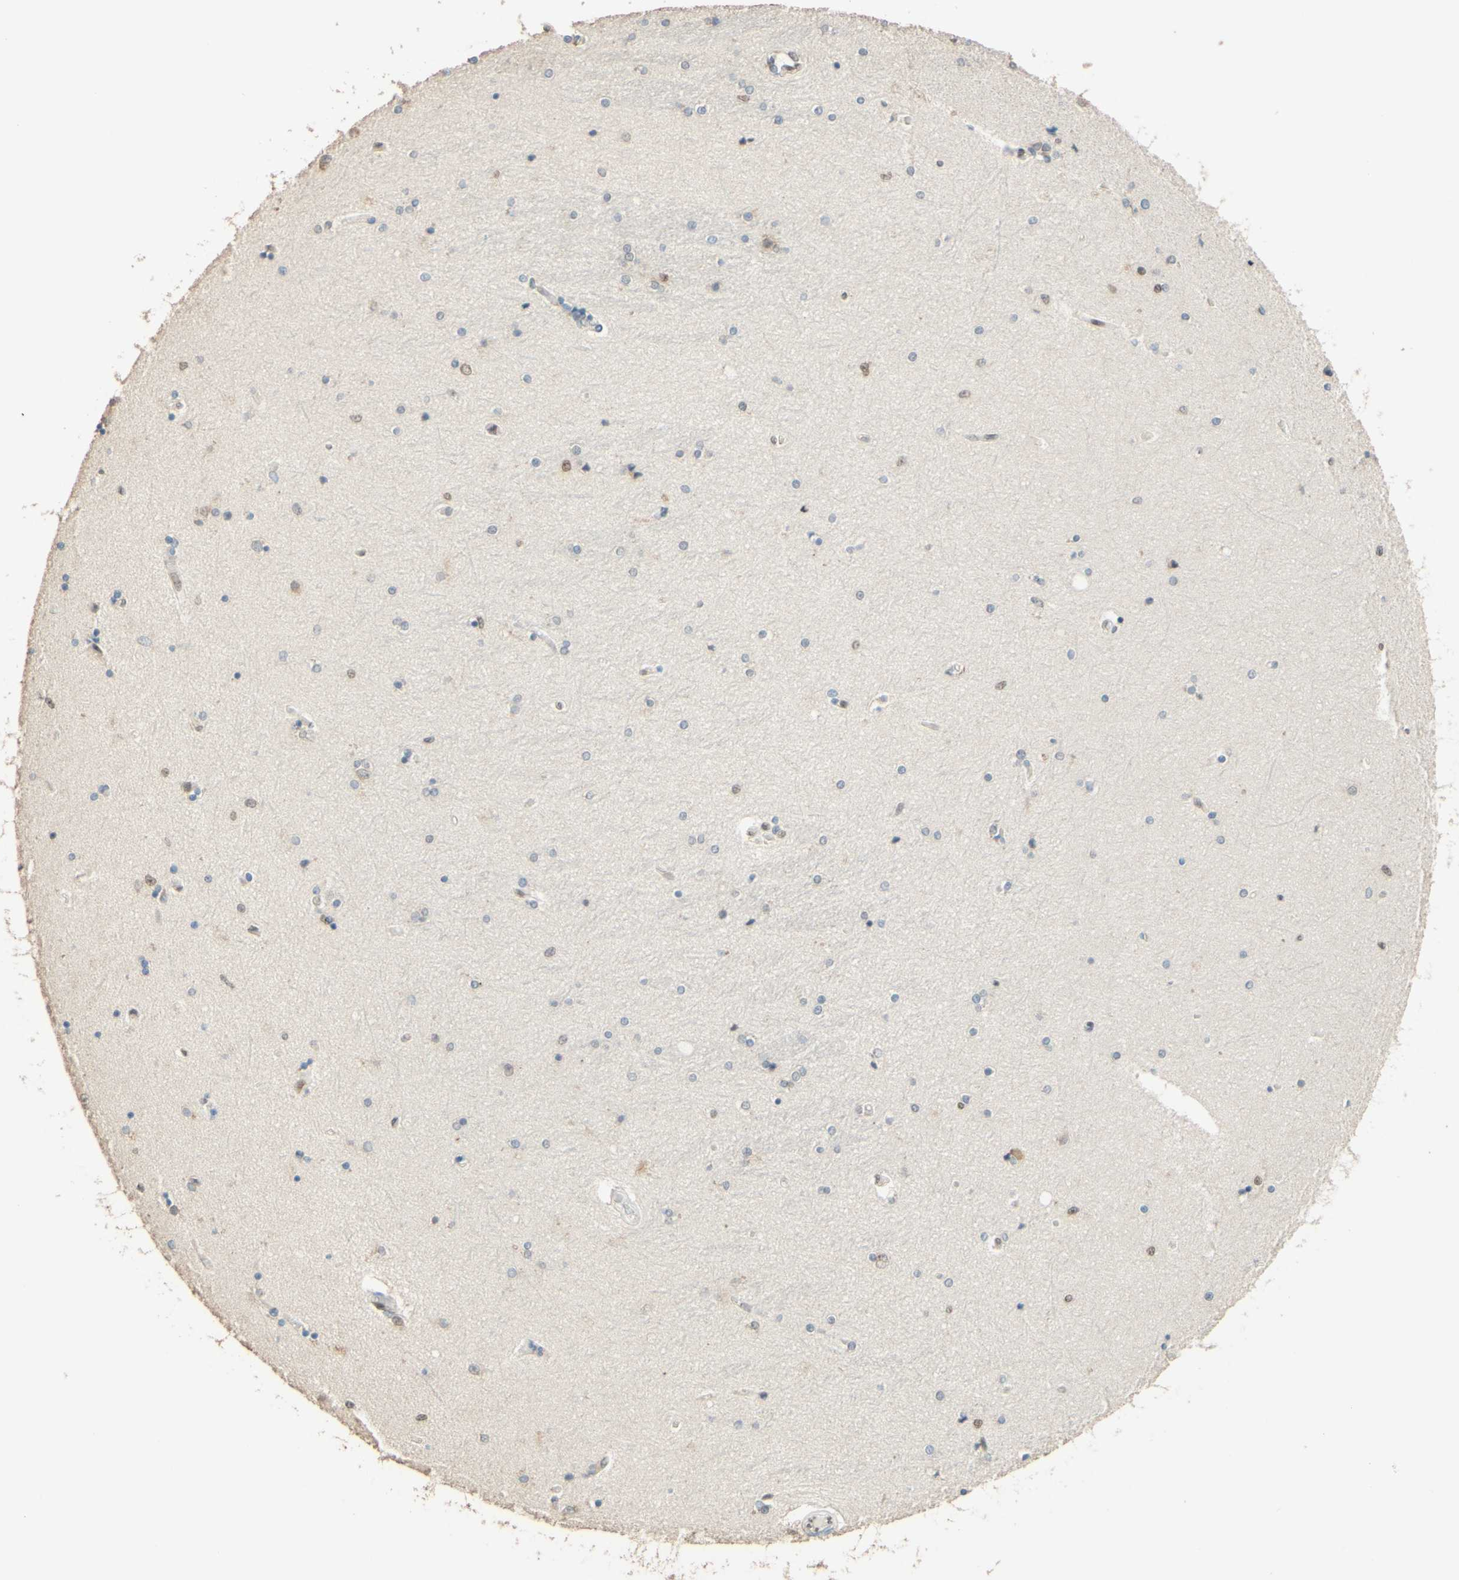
{"staining": {"intensity": "weak", "quantity": "<25%", "location": "nuclear"}, "tissue": "hippocampus", "cell_type": "Glial cells", "image_type": "normal", "snomed": [{"axis": "morphology", "description": "Normal tissue, NOS"}, {"axis": "topography", "description": "Hippocampus"}], "caption": "Image shows no significant protein expression in glial cells of normal hippocampus.", "gene": "POLB", "patient": {"sex": "female", "age": 54}}